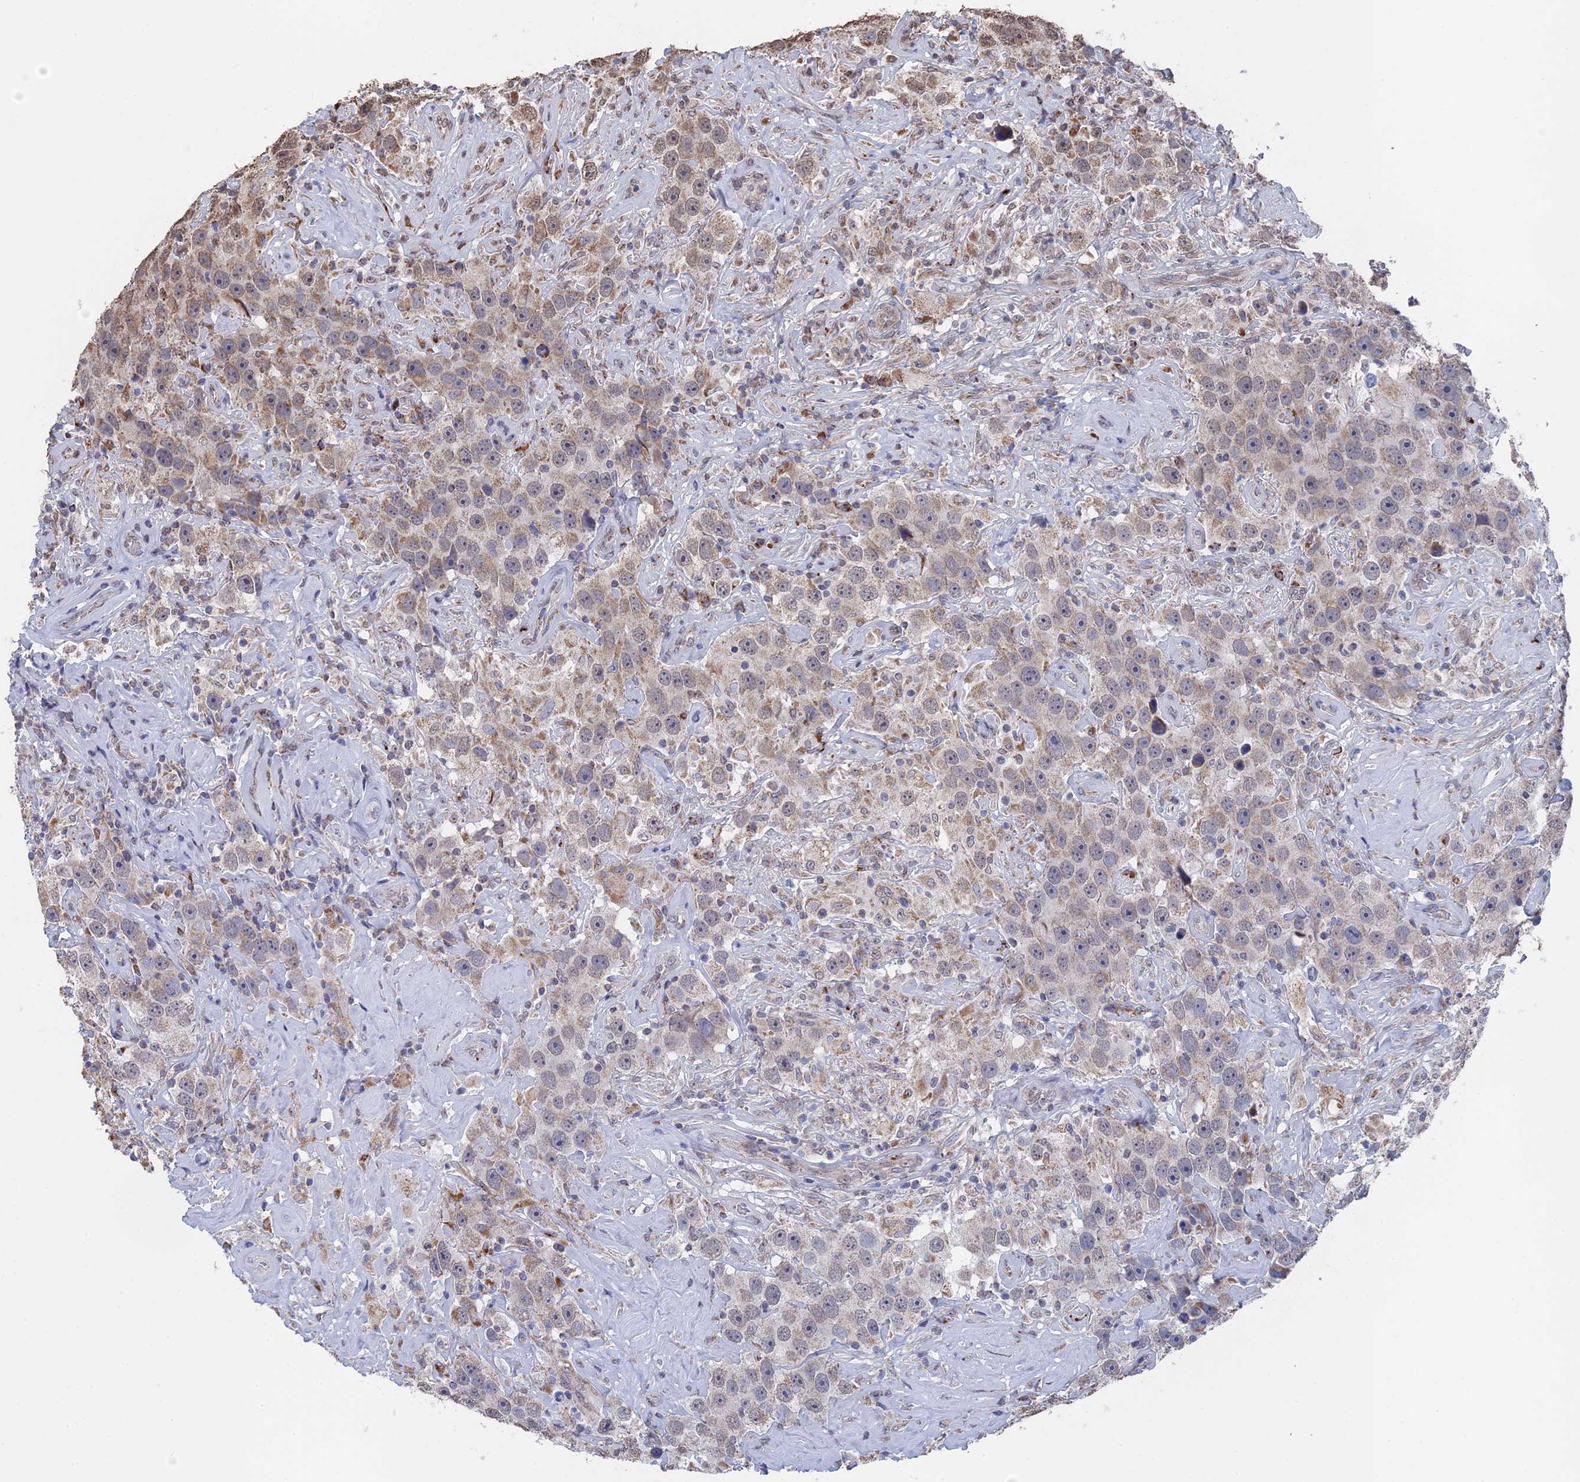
{"staining": {"intensity": "weak", "quantity": "25%-75%", "location": "cytoplasmic/membranous"}, "tissue": "testis cancer", "cell_type": "Tumor cells", "image_type": "cancer", "snomed": [{"axis": "morphology", "description": "Seminoma, NOS"}, {"axis": "topography", "description": "Testis"}], "caption": "An image of testis seminoma stained for a protein shows weak cytoplasmic/membranous brown staining in tumor cells.", "gene": "SMG9", "patient": {"sex": "male", "age": 49}}